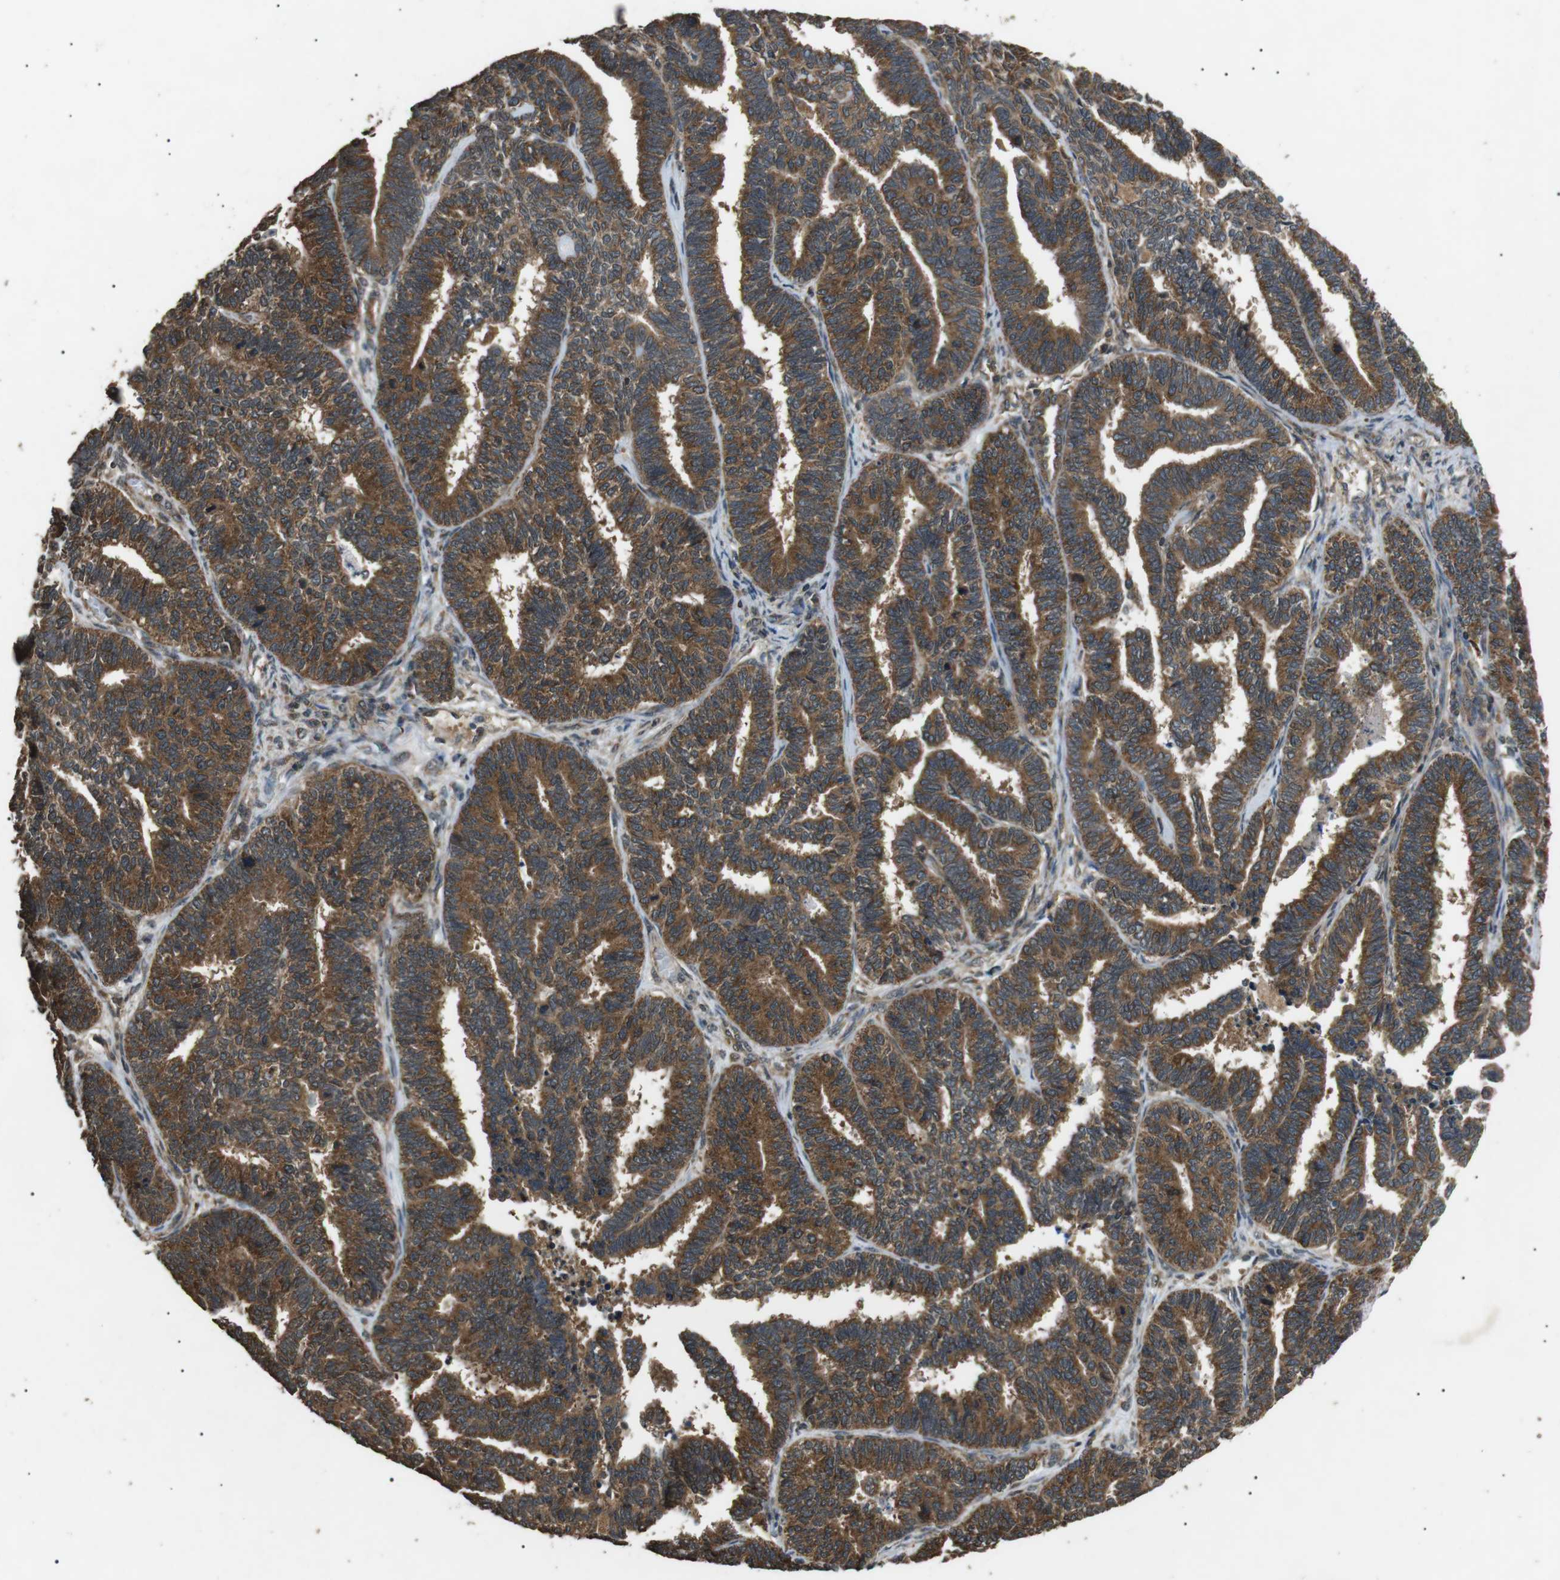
{"staining": {"intensity": "strong", "quantity": ">75%", "location": "cytoplasmic/membranous"}, "tissue": "endometrial cancer", "cell_type": "Tumor cells", "image_type": "cancer", "snomed": [{"axis": "morphology", "description": "Adenocarcinoma, NOS"}, {"axis": "topography", "description": "Endometrium"}], "caption": "About >75% of tumor cells in human endometrial adenocarcinoma display strong cytoplasmic/membranous protein positivity as visualized by brown immunohistochemical staining.", "gene": "TBC1D15", "patient": {"sex": "female", "age": 70}}